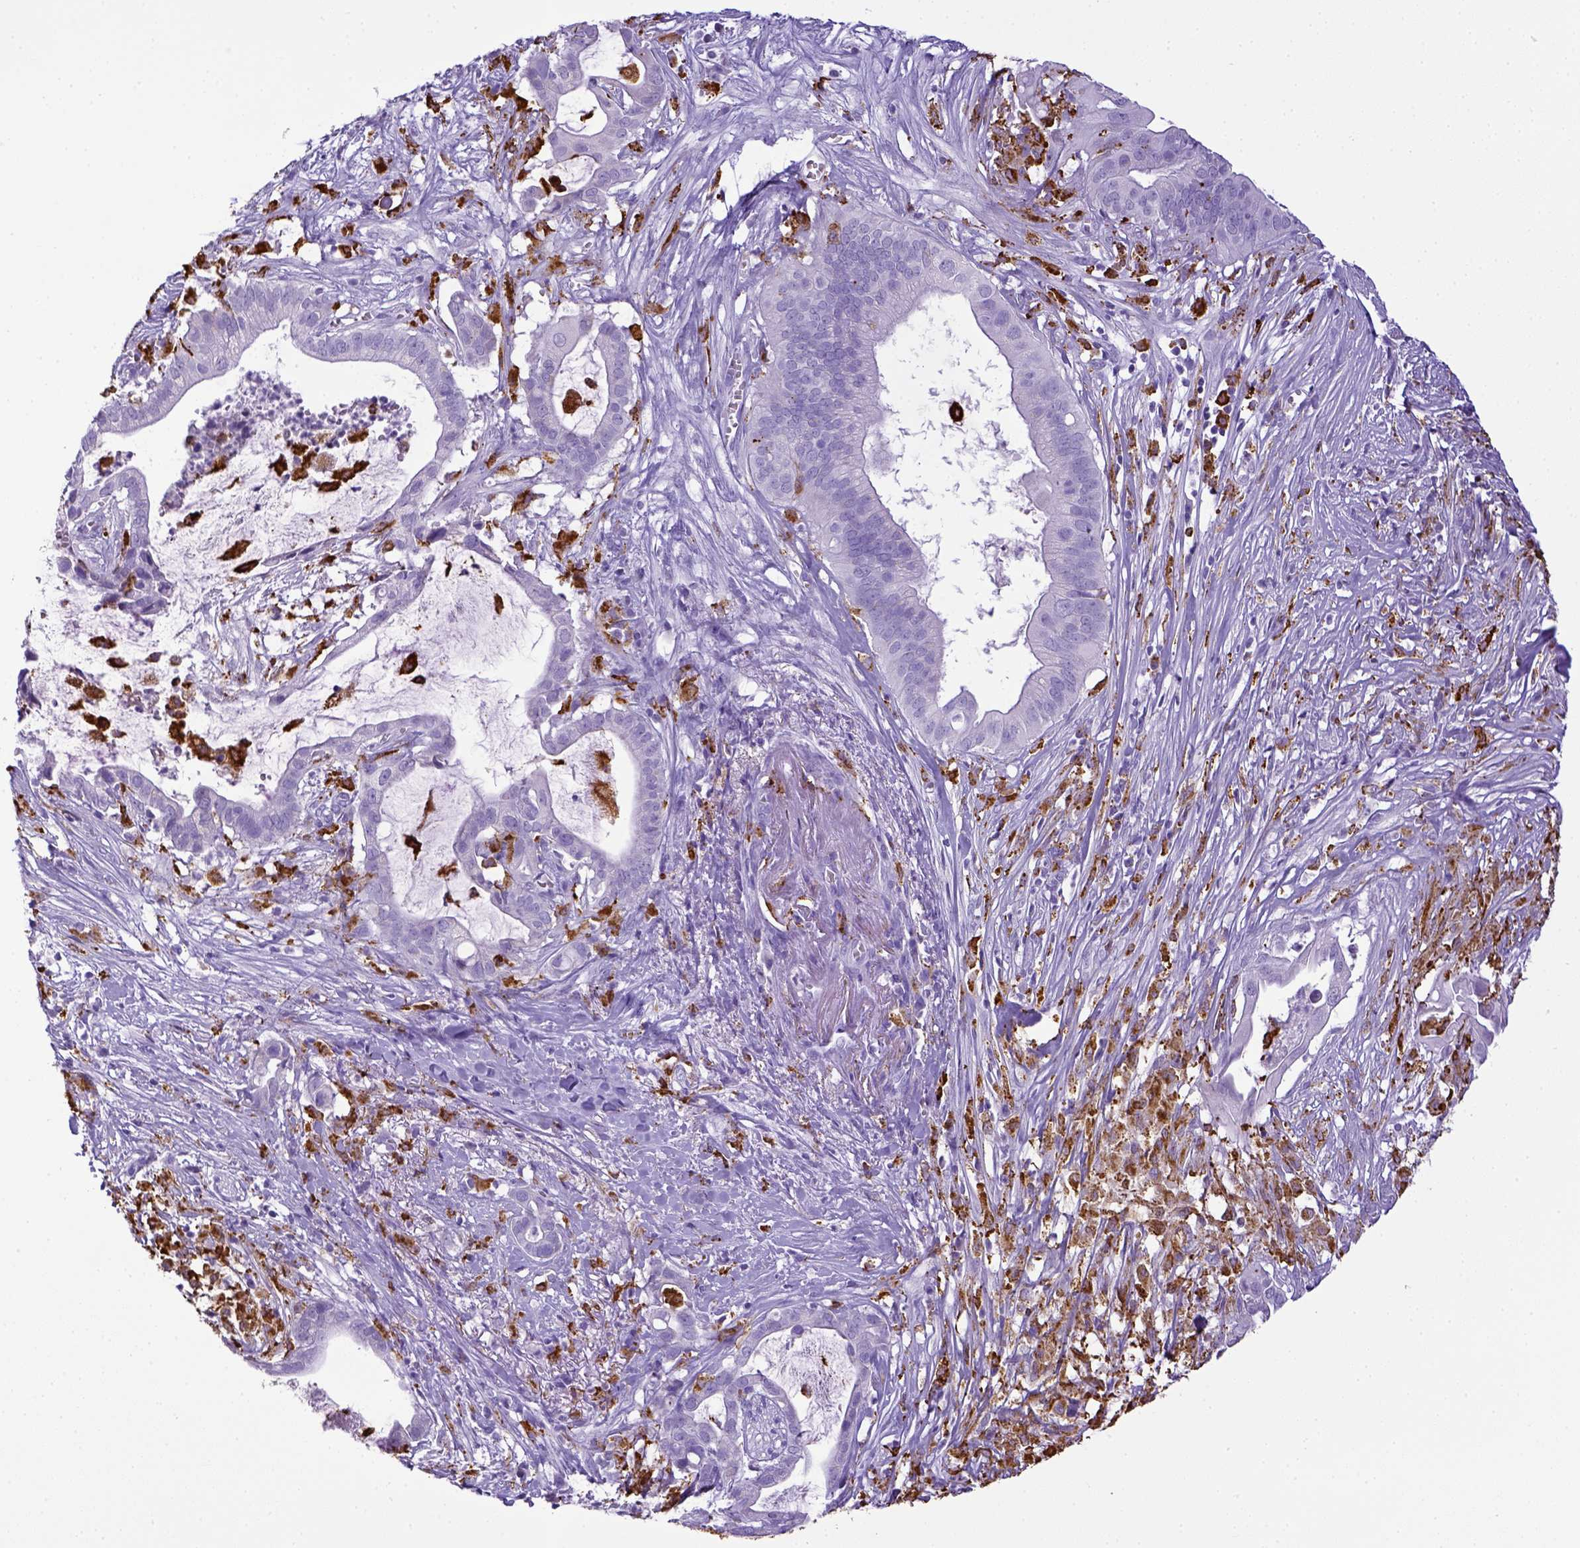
{"staining": {"intensity": "negative", "quantity": "none", "location": "none"}, "tissue": "pancreatic cancer", "cell_type": "Tumor cells", "image_type": "cancer", "snomed": [{"axis": "morphology", "description": "Adenocarcinoma, NOS"}, {"axis": "topography", "description": "Pancreas"}], "caption": "Photomicrograph shows no protein expression in tumor cells of pancreatic adenocarcinoma tissue.", "gene": "CD68", "patient": {"sex": "male", "age": 61}}